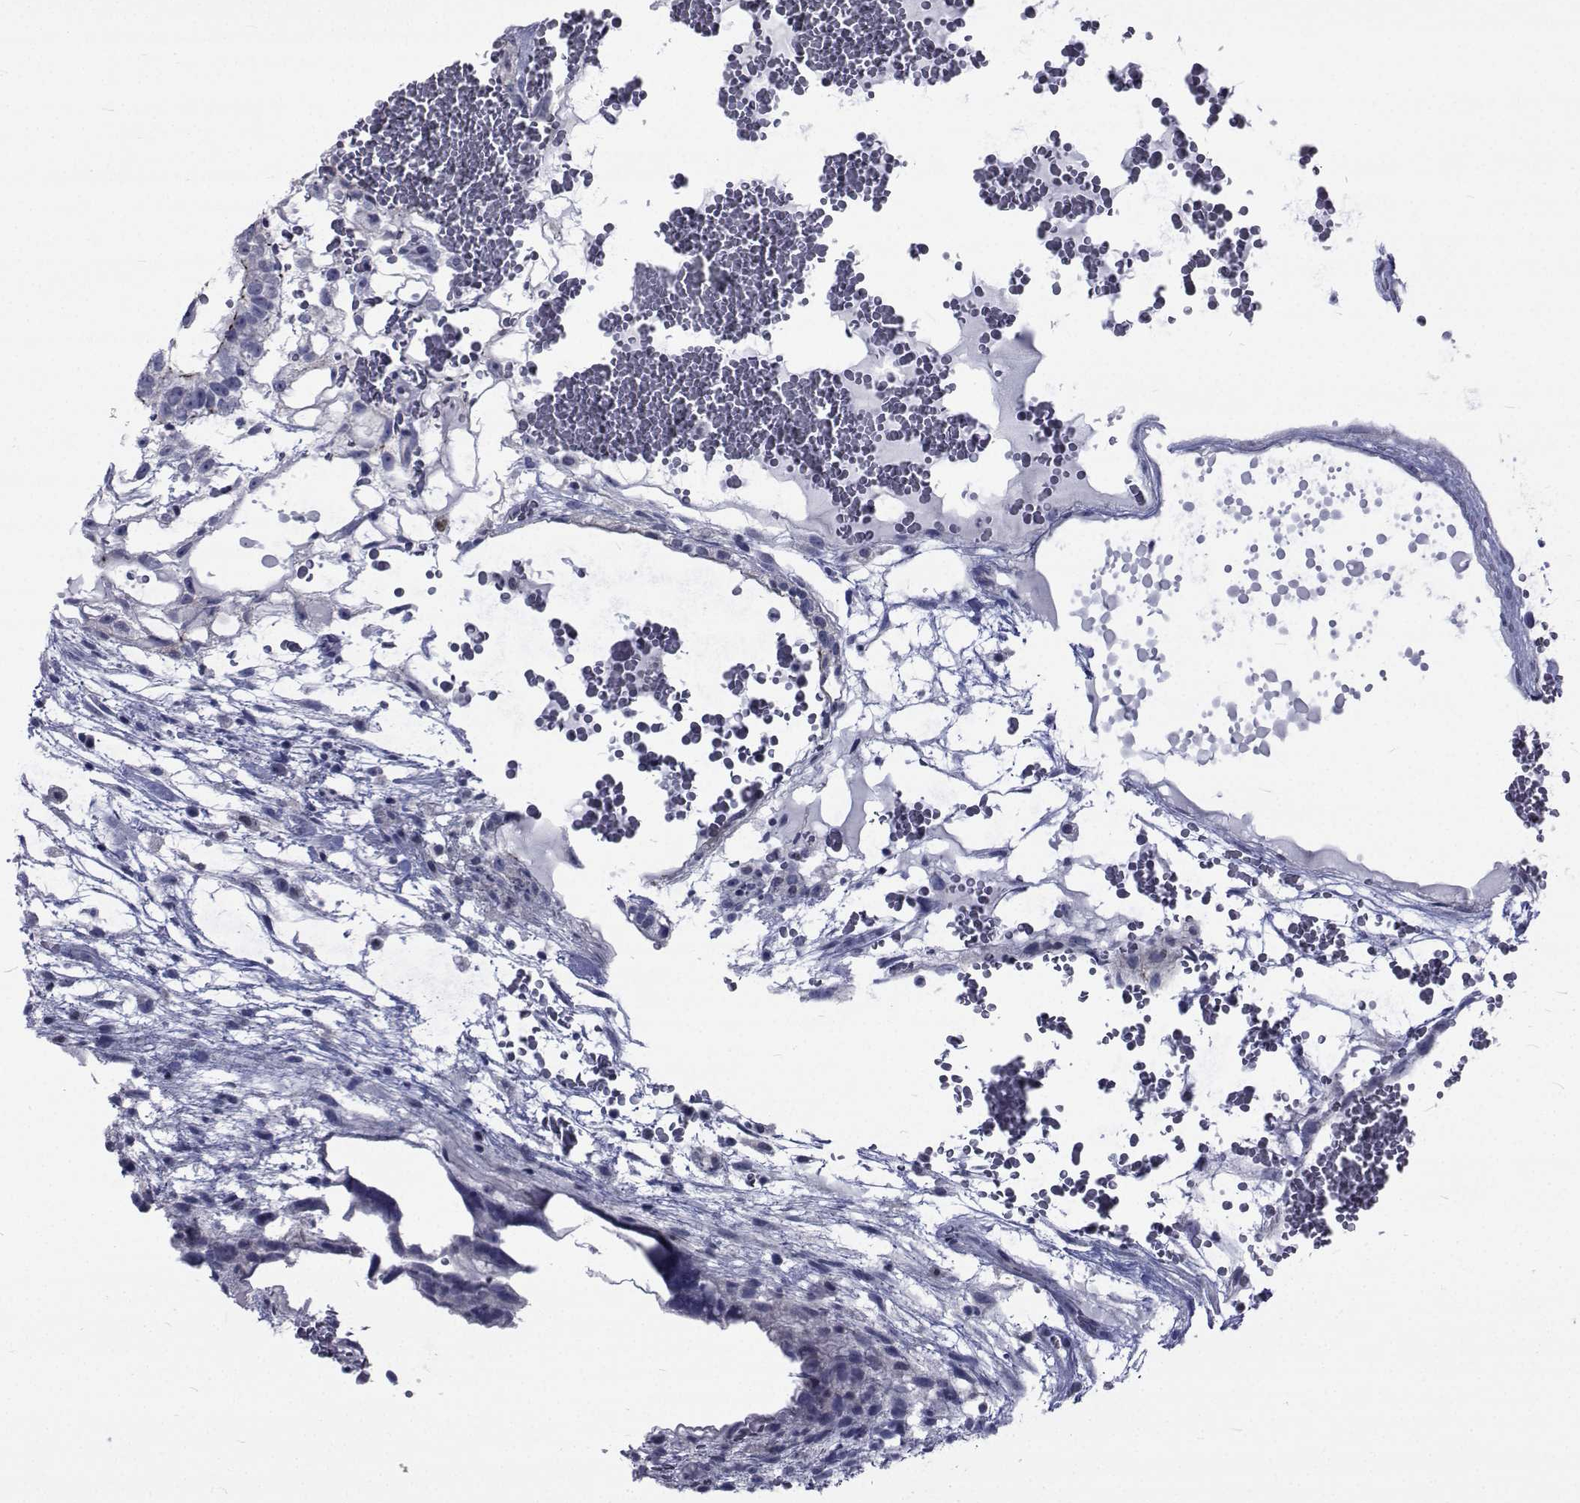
{"staining": {"intensity": "strong", "quantity": "<25%", "location": "cytoplasmic/membranous"}, "tissue": "testis cancer", "cell_type": "Tumor cells", "image_type": "cancer", "snomed": [{"axis": "morphology", "description": "Normal tissue, NOS"}, {"axis": "morphology", "description": "Carcinoma, Embryonal, NOS"}, {"axis": "topography", "description": "Testis"}], "caption": "IHC photomicrograph of embryonal carcinoma (testis) stained for a protein (brown), which exhibits medium levels of strong cytoplasmic/membranous staining in about <25% of tumor cells.", "gene": "SLC30A10", "patient": {"sex": "male", "age": 32}}